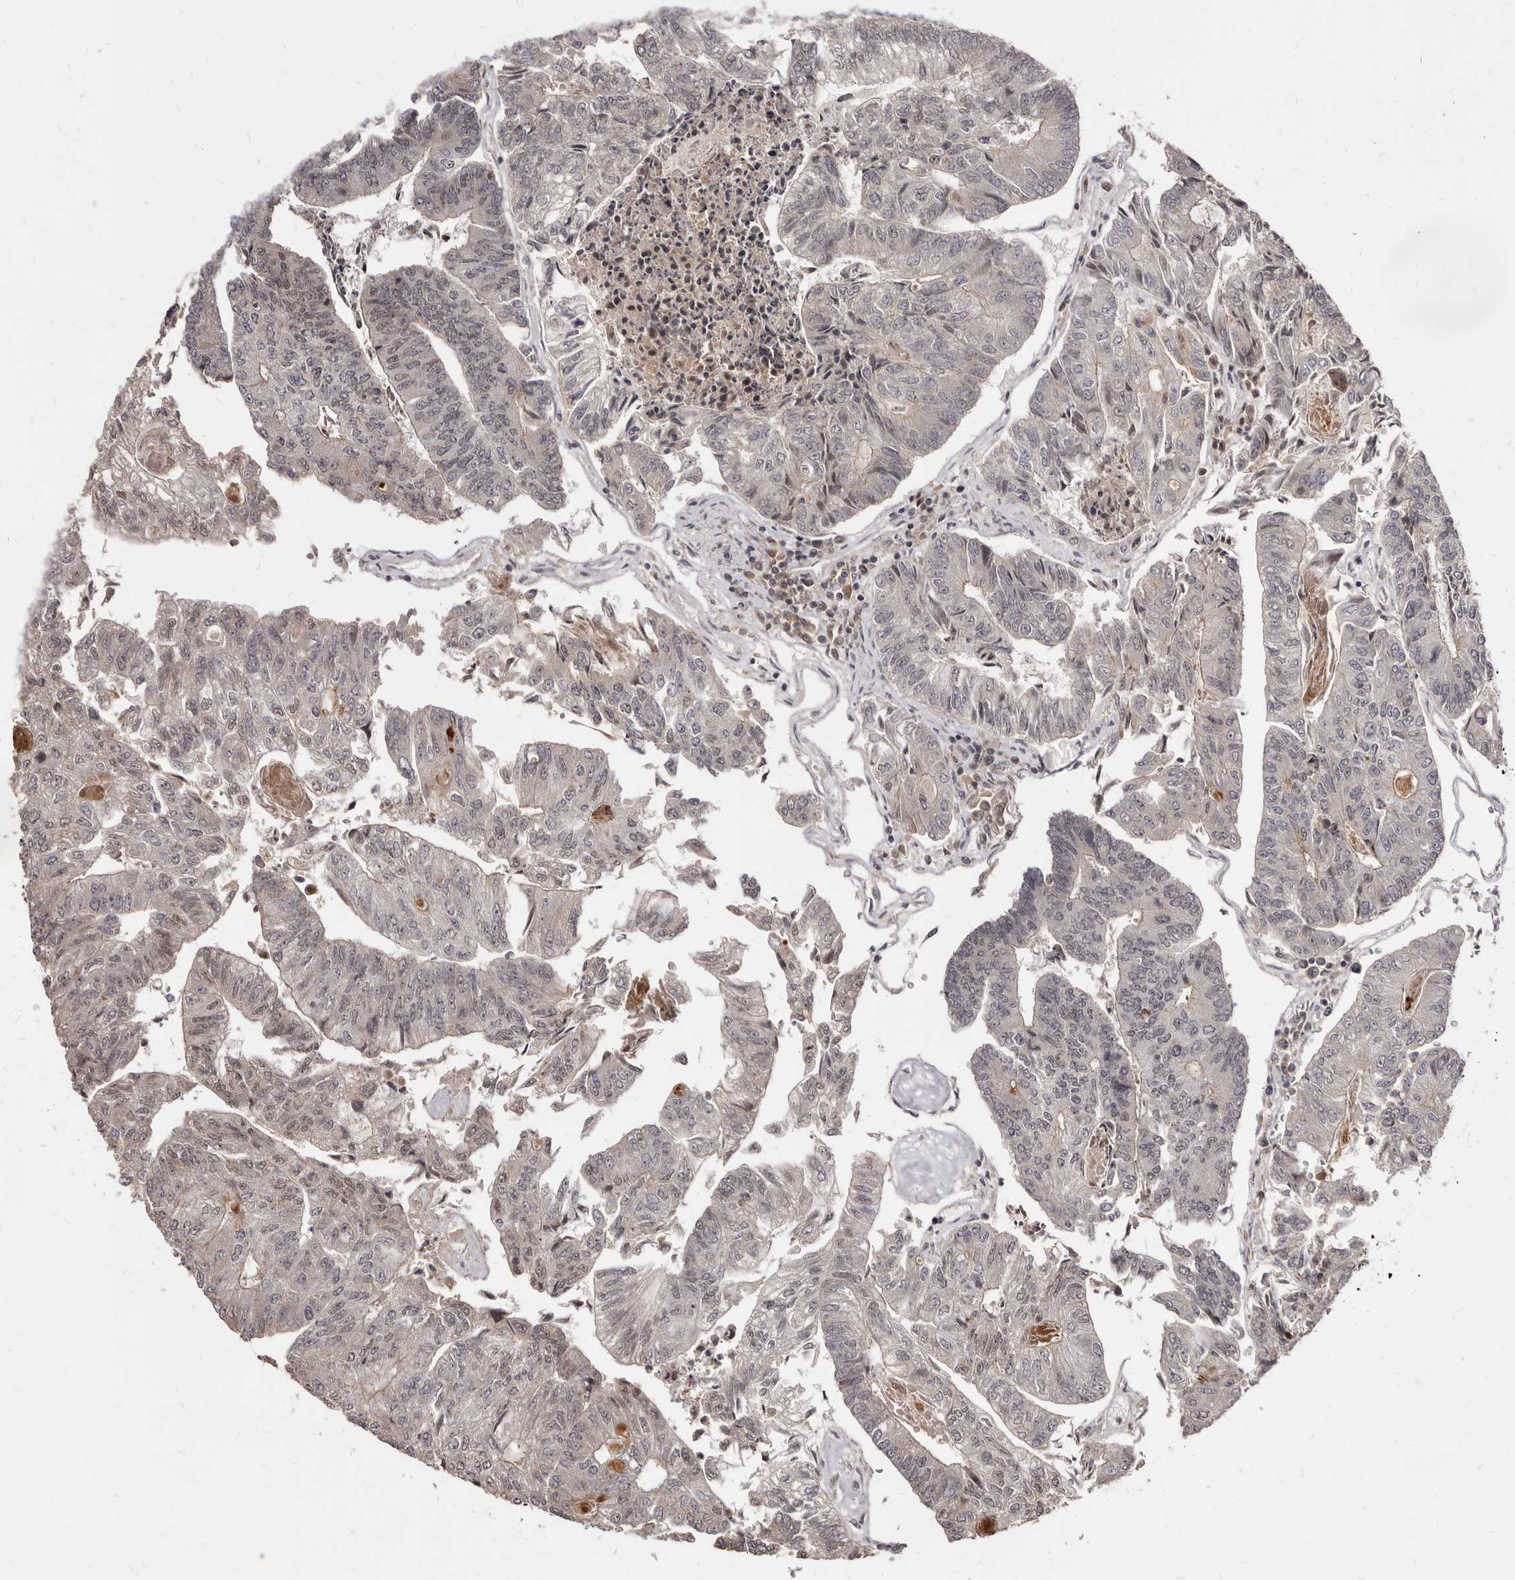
{"staining": {"intensity": "negative", "quantity": "none", "location": "none"}, "tissue": "colorectal cancer", "cell_type": "Tumor cells", "image_type": "cancer", "snomed": [{"axis": "morphology", "description": "Adenocarcinoma, NOS"}, {"axis": "topography", "description": "Colon"}], "caption": "High power microscopy histopathology image of an immunohistochemistry (IHC) micrograph of colorectal cancer (adenocarcinoma), revealing no significant expression in tumor cells.", "gene": "THUMPD1", "patient": {"sex": "female", "age": 67}}